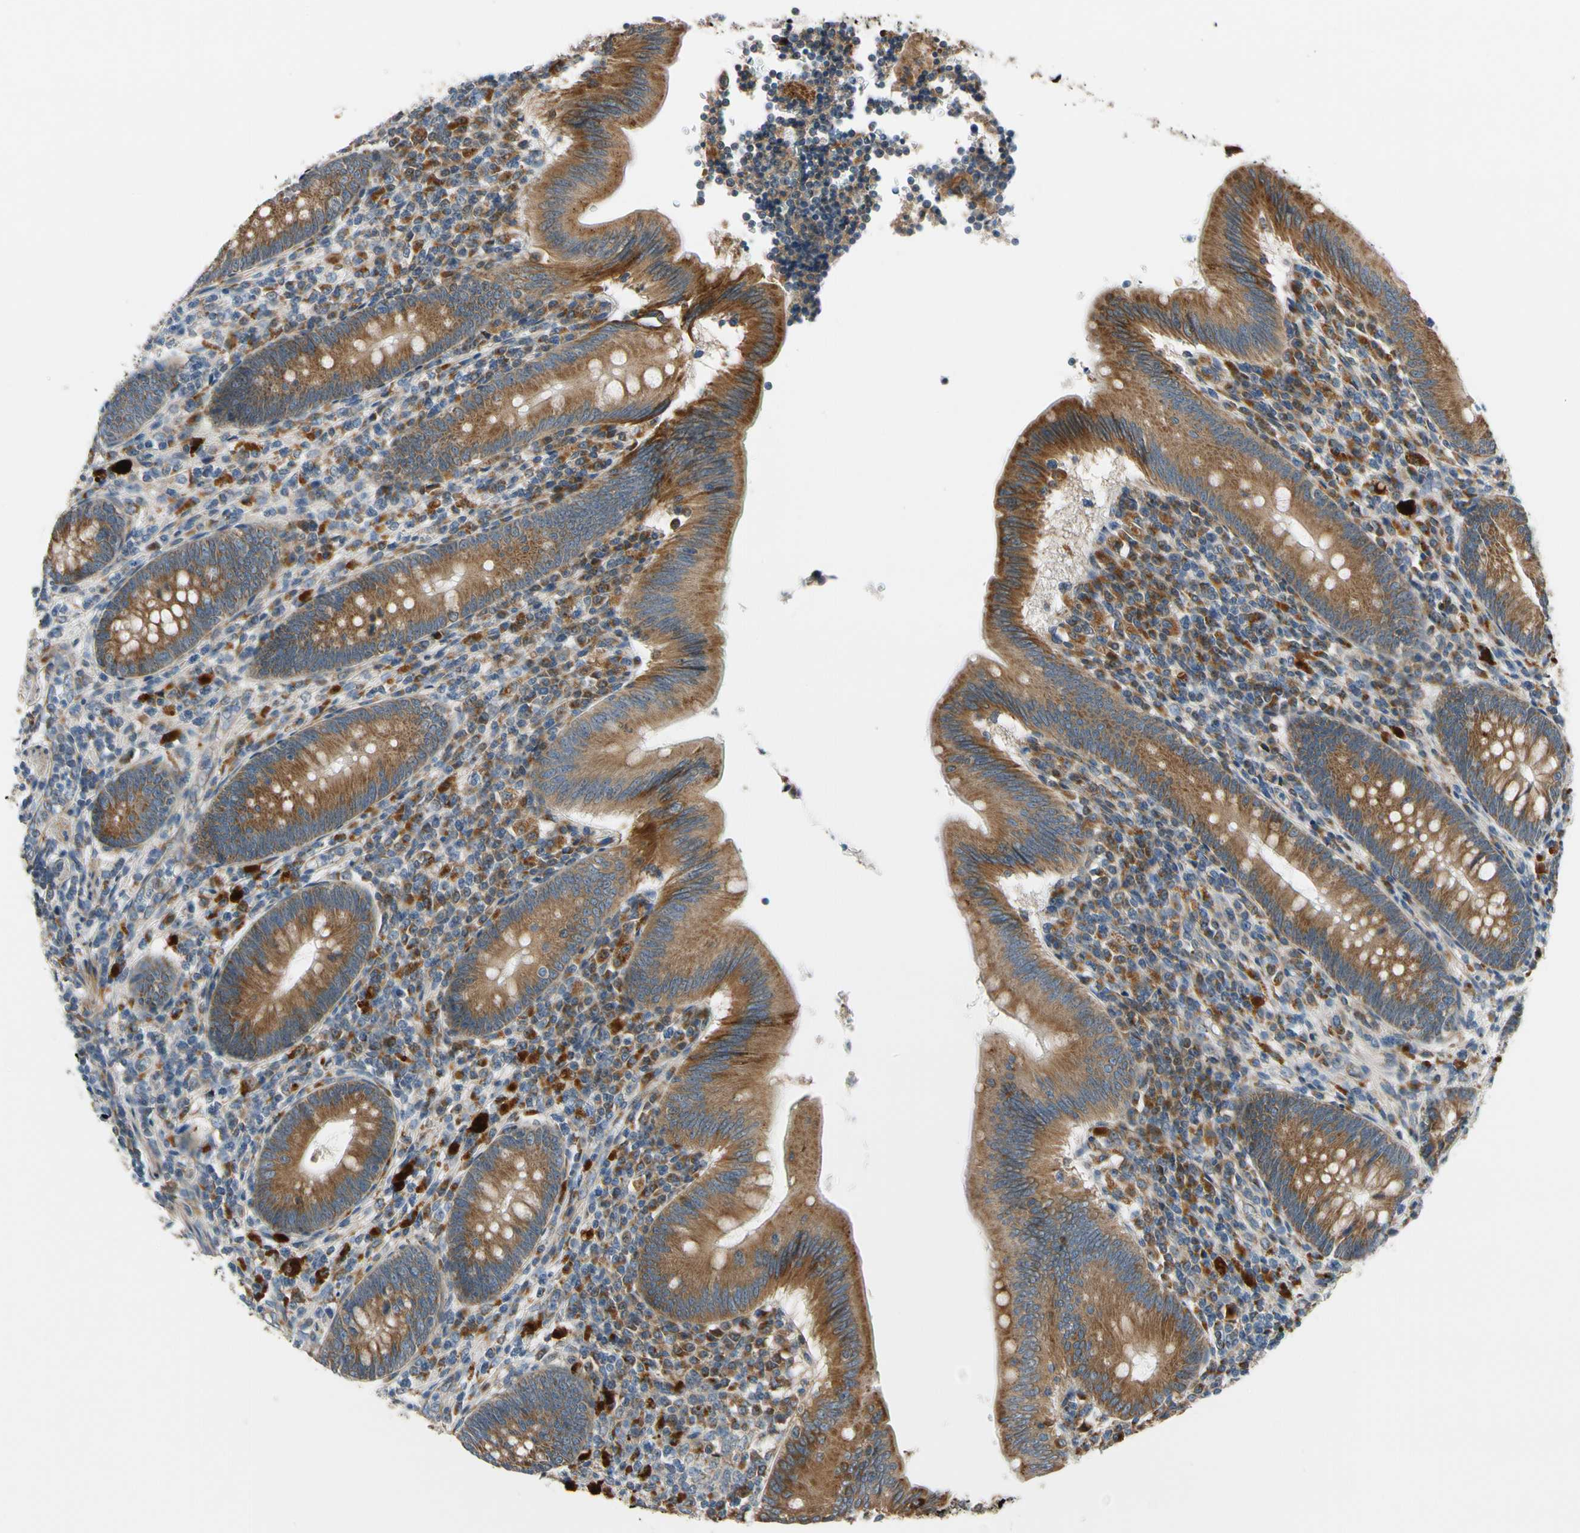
{"staining": {"intensity": "strong", "quantity": ">75%", "location": "cytoplasmic/membranous"}, "tissue": "appendix", "cell_type": "Glandular cells", "image_type": "normal", "snomed": [{"axis": "morphology", "description": "Normal tissue, NOS"}, {"axis": "morphology", "description": "Inflammation, NOS"}, {"axis": "topography", "description": "Appendix"}], "caption": "Glandular cells demonstrate high levels of strong cytoplasmic/membranous staining in approximately >75% of cells in benign human appendix.", "gene": "MST1R", "patient": {"sex": "male", "age": 46}}